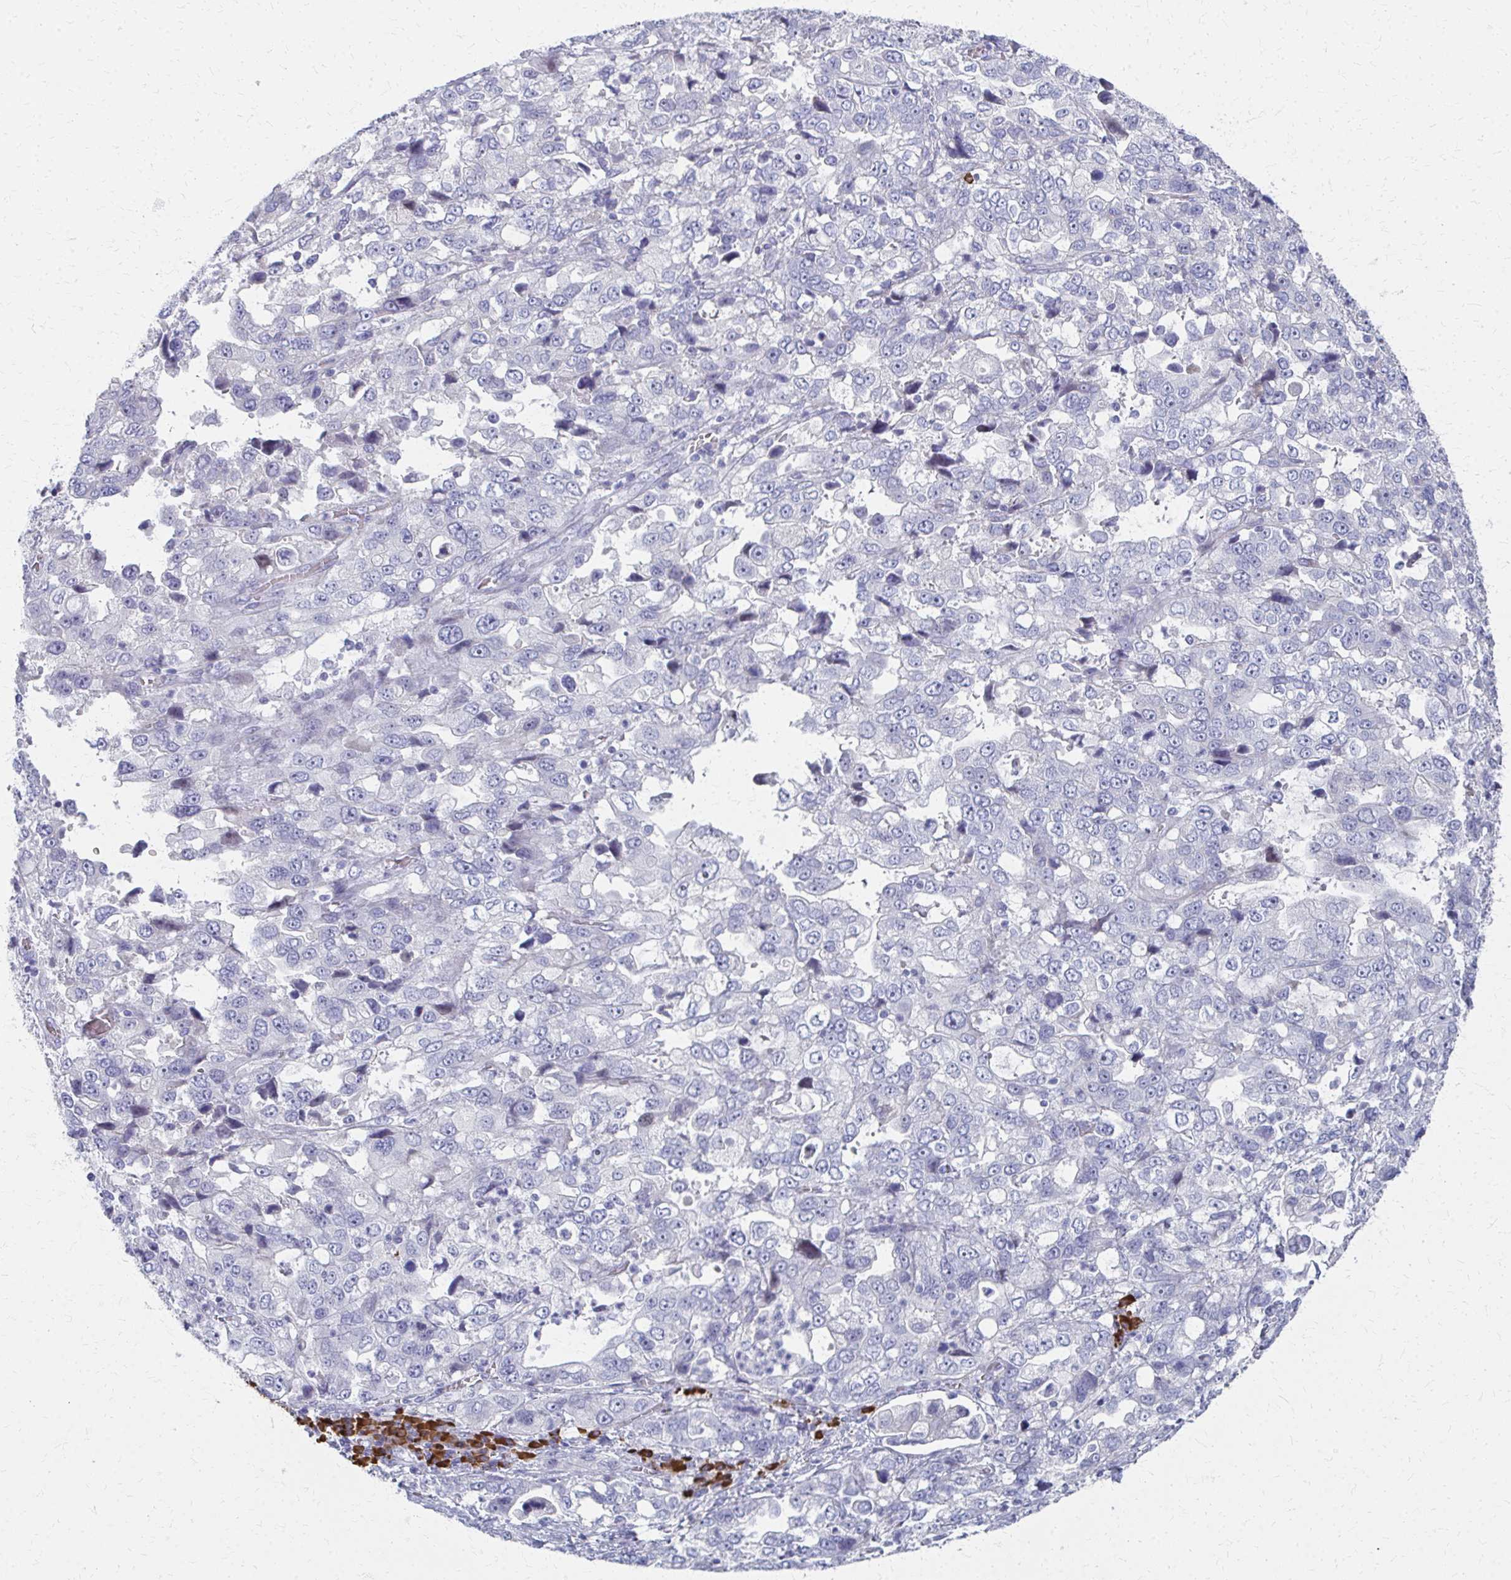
{"staining": {"intensity": "negative", "quantity": "none", "location": "none"}, "tissue": "stomach cancer", "cell_type": "Tumor cells", "image_type": "cancer", "snomed": [{"axis": "morphology", "description": "Adenocarcinoma, NOS"}, {"axis": "topography", "description": "Stomach, upper"}], "caption": "Immunohistochemistry photomicrograph of human stomach cancer stained for a protein (brown), which reveals no expression in tumor cells.", "gene": "MS4A2", "patient": {"sex": "female", "age": 81}}